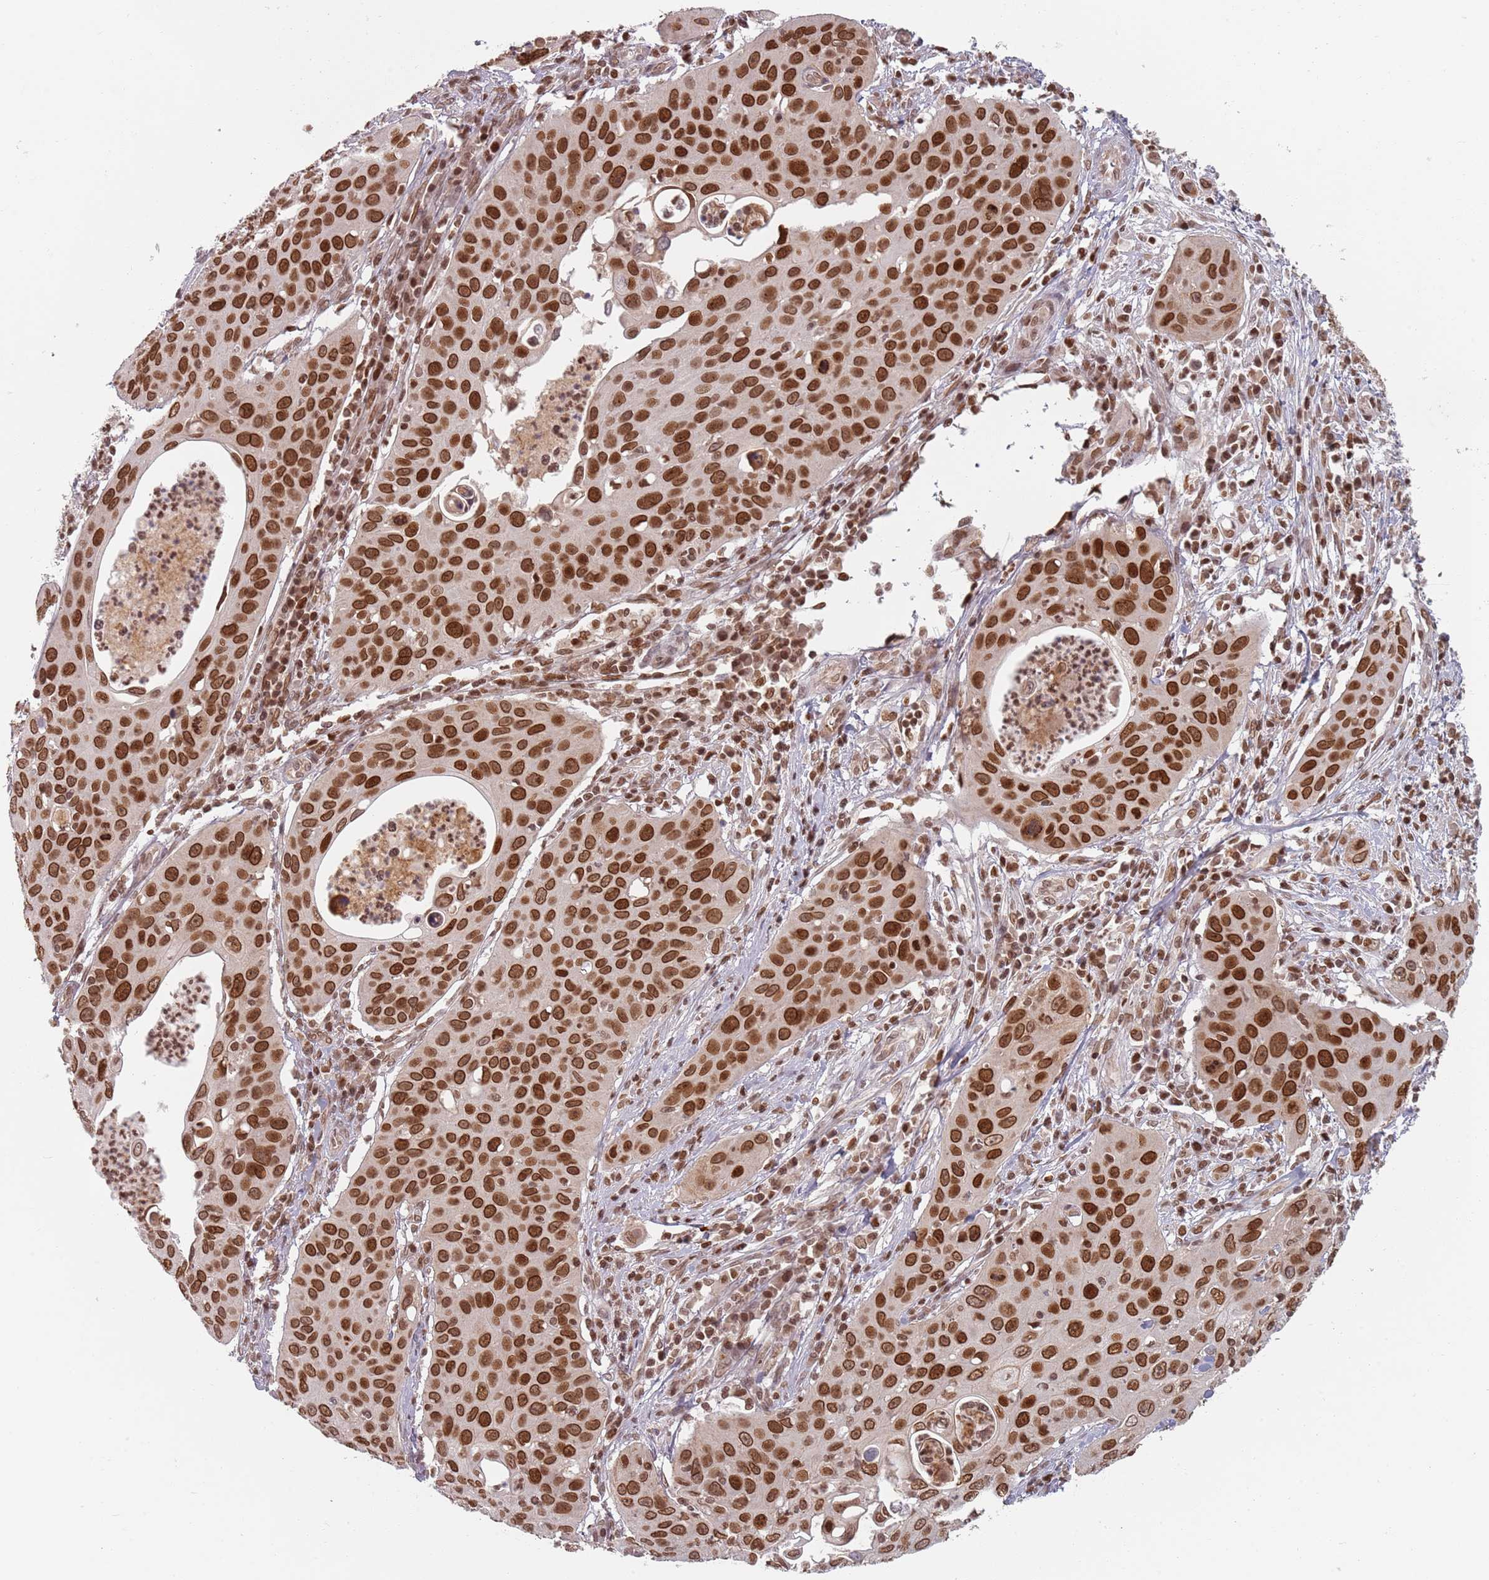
{"staining": {"intensity": "strong", "quantity": ">75%", "location": "cytoplasmic/membranous,nuclear"}, "tissue": "cervical cancer", "cell_type": "Tumor cells", "image_type": "cancer", "snomed": [{"axis": "morphology", "description": "Squamous cell carcinoma, NOS"}, {"axis": "topography", "description": "Cervix"}], "caption": "The image displays a brown stain indicating the presence of a protein in the cytoplasmic/membranous and nuclear of tumor cells in cervical cancer. The protein is shown in brown color, while the nuclei are stained blue.", "gene": "NUP50", "patient": {"sex": "female", "age": 36}}